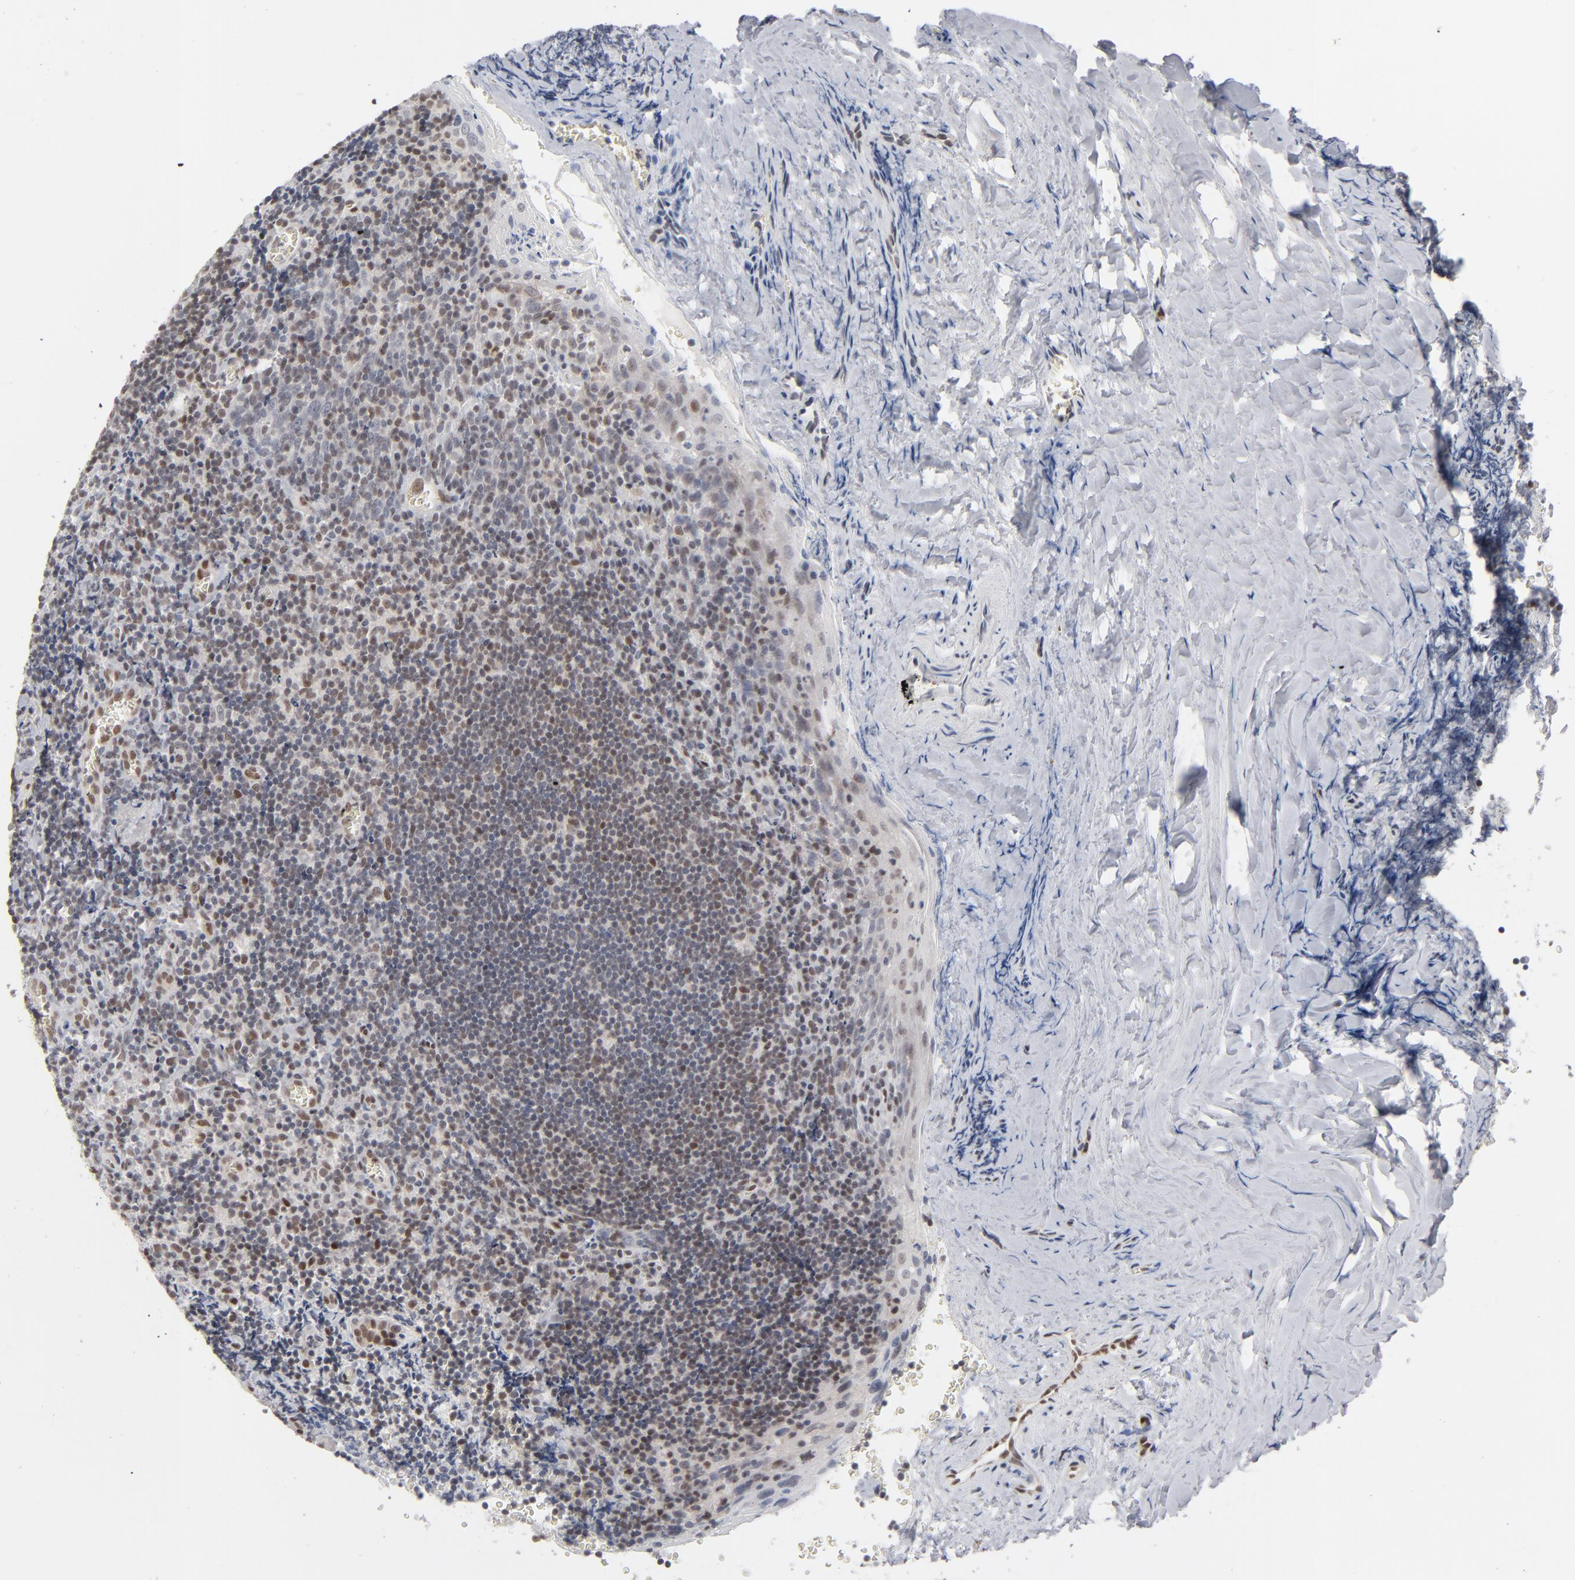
{"staining": {"intensity": "weak", "quantity": "25%-75%", "location": "cytoplasmic/membranous"}, "tissue": "tonsil", "cell_type": "Germinal center cells", "image_type": "normal", "snomed": [{"axis": "morphology", "description": "Normal tissue, NOS"}, {"axis": "topography", "description": "Tonsil"}], "caption": "Tonsil was stained to show a protein in brown. There is low levels of weak cytoplasmic/membranous staining in about 25%-75% of germinal center cells. The protein is shown in brown color, while the nuclei are stained blue.", "gene": "IRF9", "patient": {"sex": "male", "age": 20}}